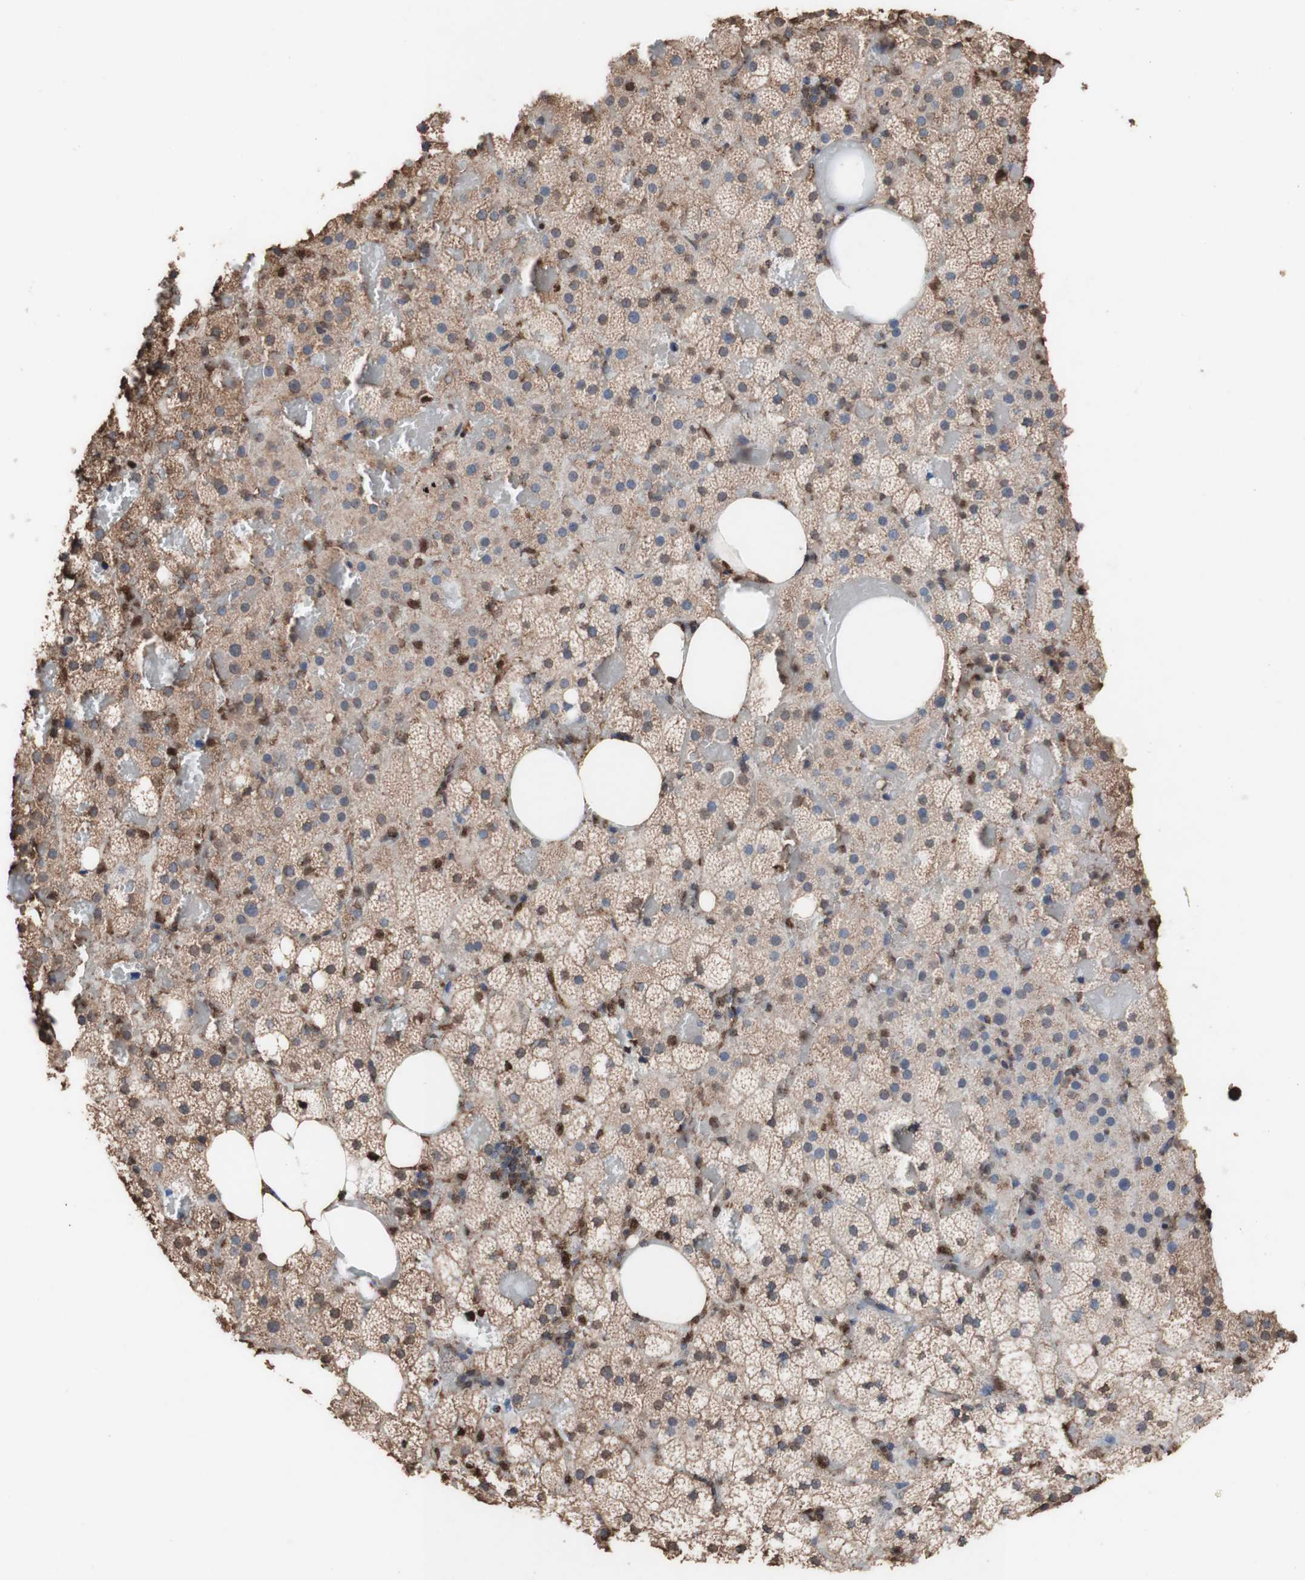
{"staining": {"intensity": "moderate", "quantity": "25%-75%", "location": "cytoplasmic/membranous,nuclear"}, "tissue": "adrenal gland", "cell_type": "Glandular cells", "image_type": "normal", "snomed": [{"axis": "morphology", "description": "Normal tissue, NOS"}, {"axis": "topography", "description": "Adrenal gland"}], "caption": "Adrenal gland stained for a protein (brown) displays moderate cytoplasmic/membranous,nuclear positive staining in approximately 25%-75% of glandular cells.", "gene": "PIDD1", "patient": {"sex": "female", "age": 59}}